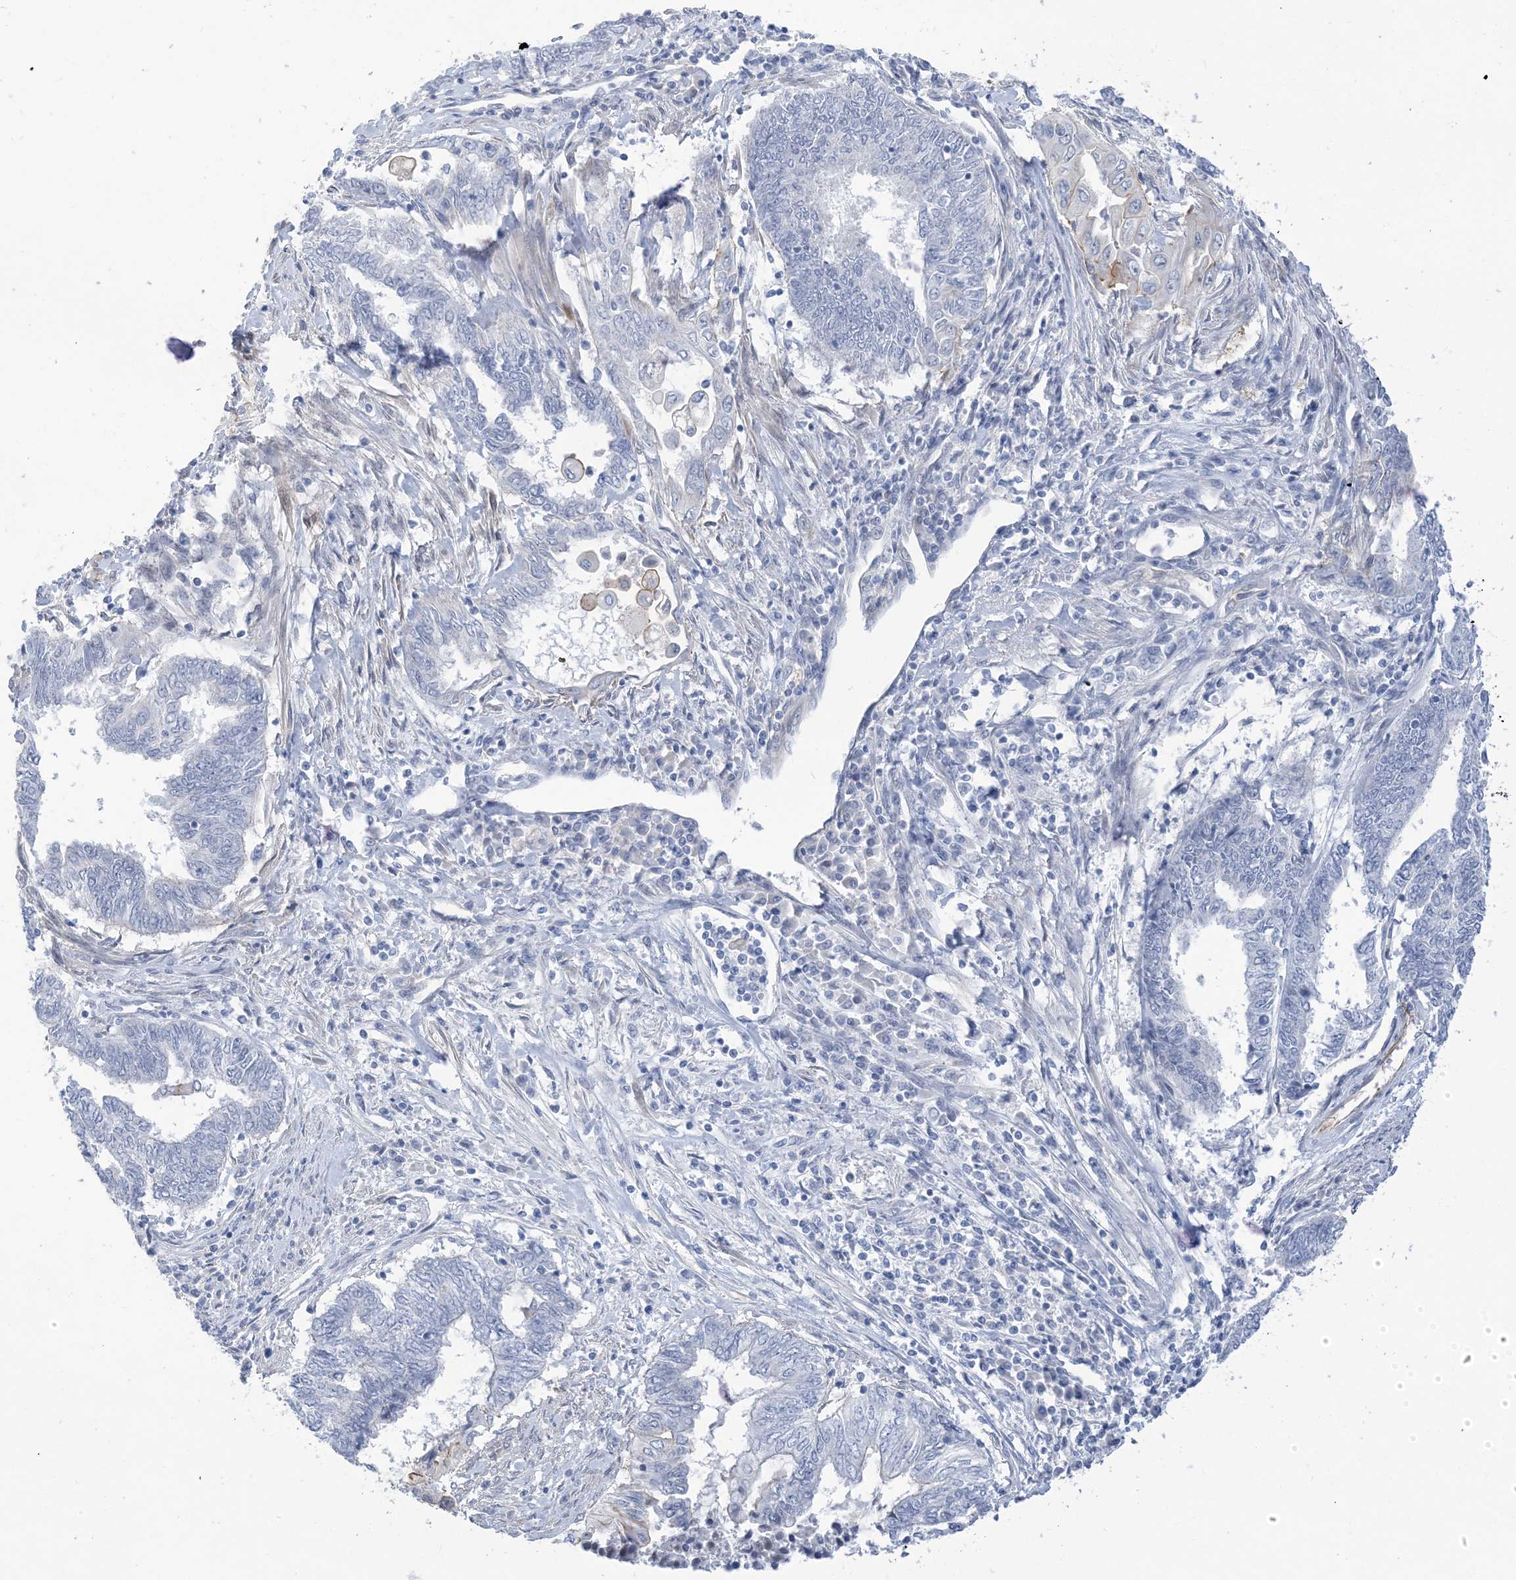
{"staining": {"intensity": "negative", "quantity": "none", "location": "none"}, "tissue": "endometrial cancer", "cell_type": "Tumor cells", "image_type": "cancer", "snomed": [{"axis": "morphology", "description": "Adenocarcinoma, NOS"}, {"axis": "topography", "description": "Uterus"}, {"axis": "topography", "description": "Endometrium"}], "caption": "Endometrial cancer was stained to show a protein in brown. There is no significant expression in tumor cells.", "gene": "IL36B", "patient": {"sex": "female", "age": 70}}